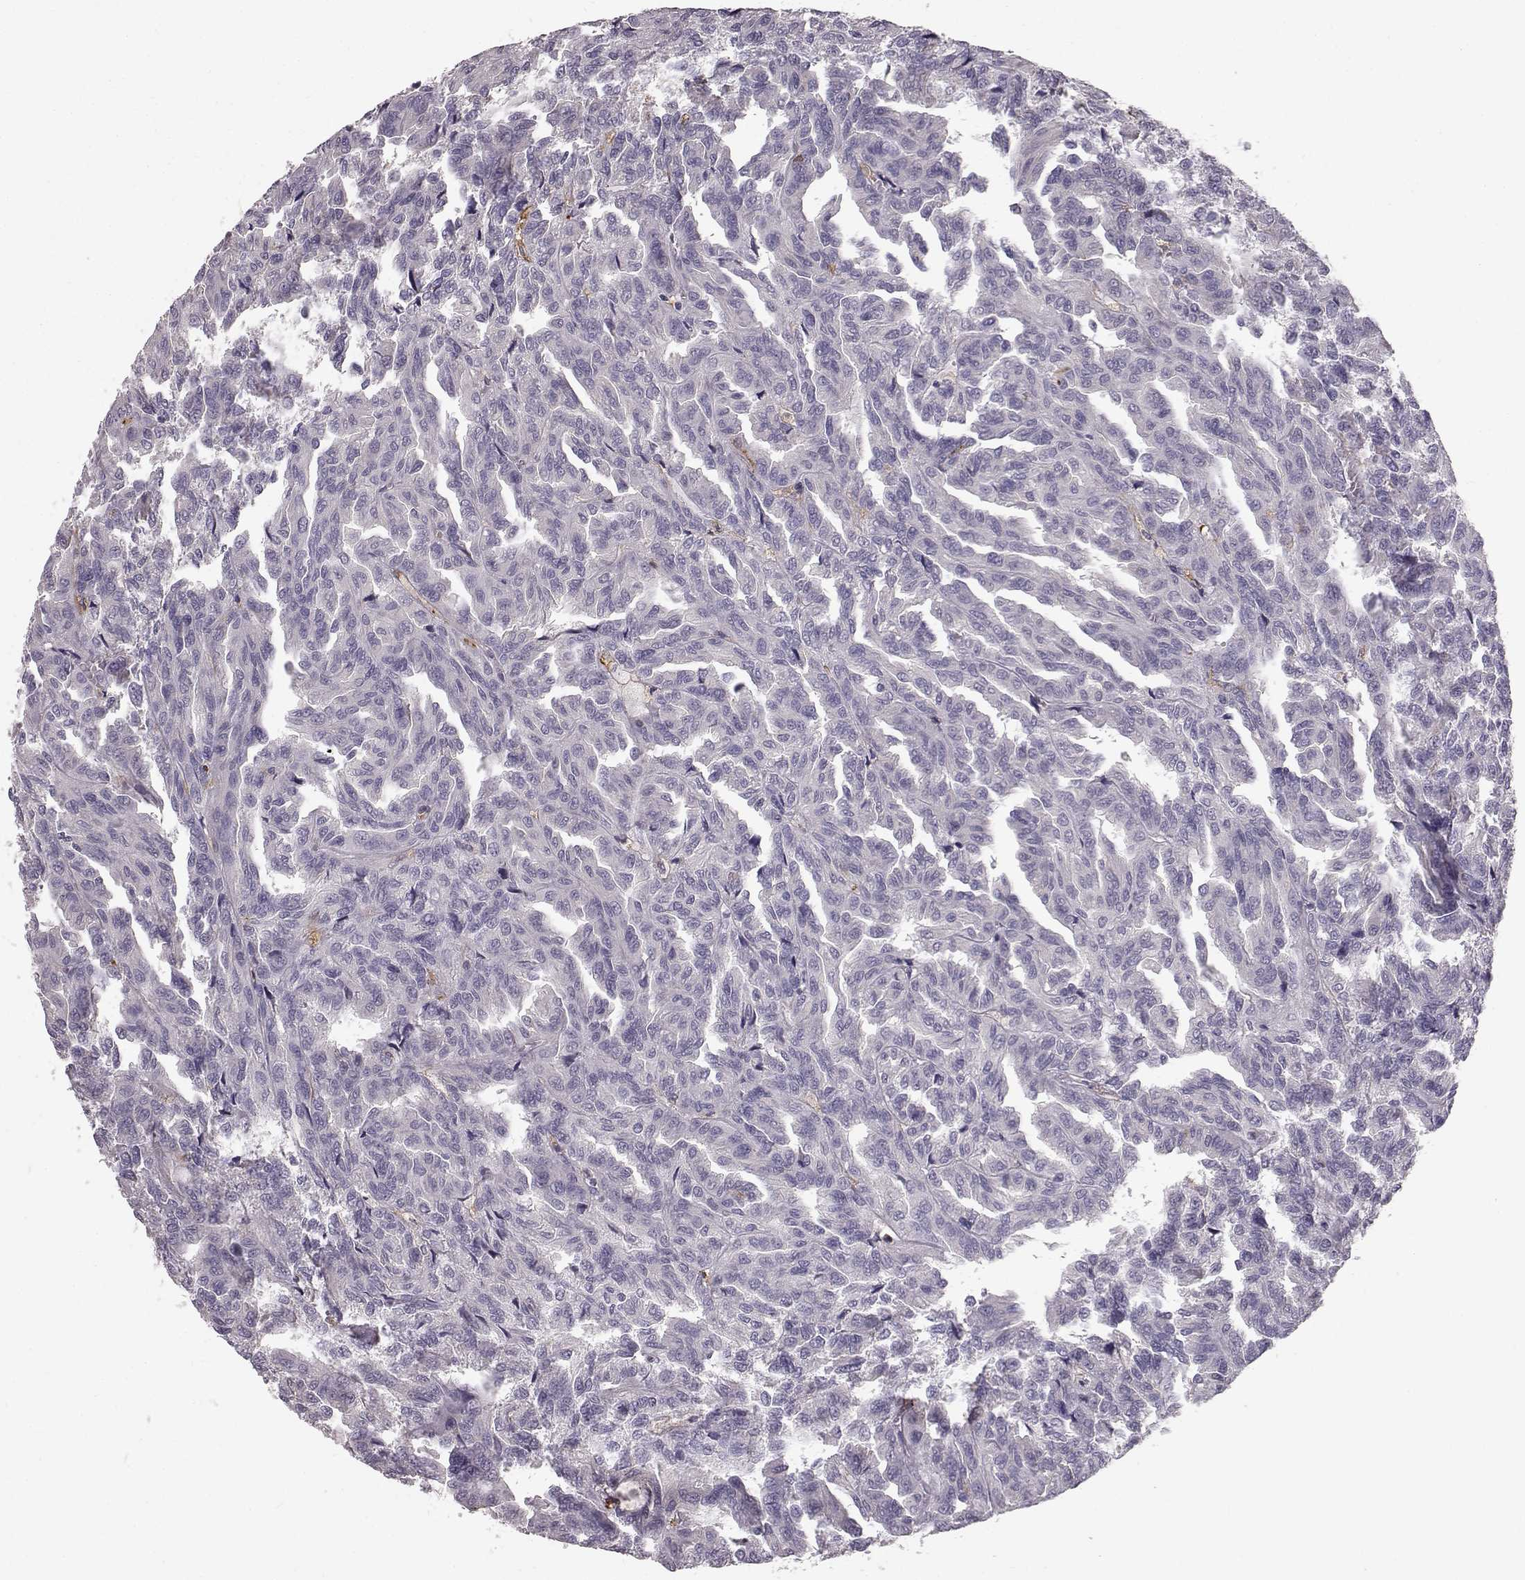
{"staining": {"intensity": "negative", "quantity": "none", "location": "none"}, "tissue": "renal cancer", "cell_type": "Tumor cells", "image_type": "cancer", "snomed": [{"axis": "morphology", "description": "Adenocarcinoma, NOS"}, {"axis": "topography", "description": "Kidney"}], "caption": "Immunohistochemistry of human adenocarcinoma (renal) reveals no expression in tumor cells.", "gene": "CCNF", "patient": {"sex": "male", "age": 79}}